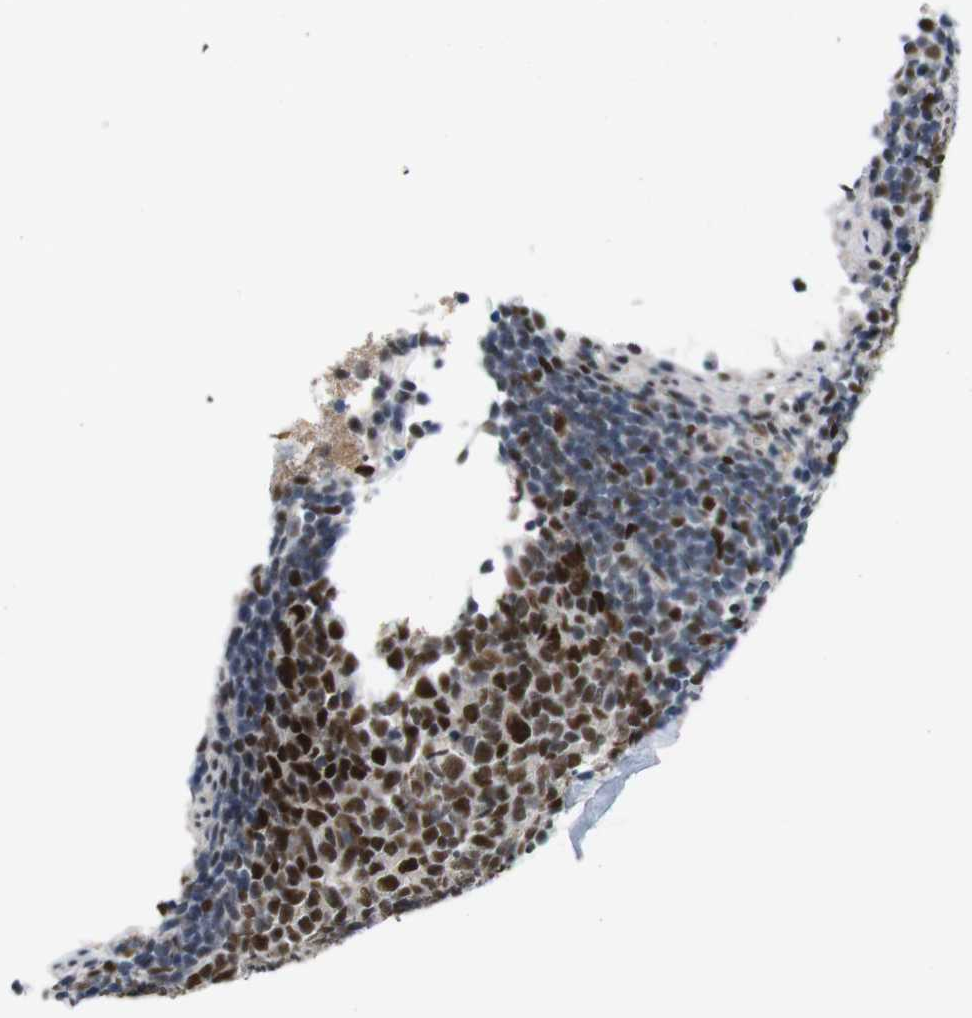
{"staining": {"intensity": "strong", "quantity": ">75%", "location": "nuclear"}, "tissue": "appendix", "cell_type": "Glandular cells", "image_type": "normal", "snomed": [{"axis": "morphology", "description": "Normal tissue, NOS"}, {"axis": "topography", "description": "Appendix"}], "caption": "The immunohistochemical stain highlights strong nuclear positivity in glandular cells of normal appendix.", "gene": "PSME3", "patient": {"sex": "female", "age": 20}}